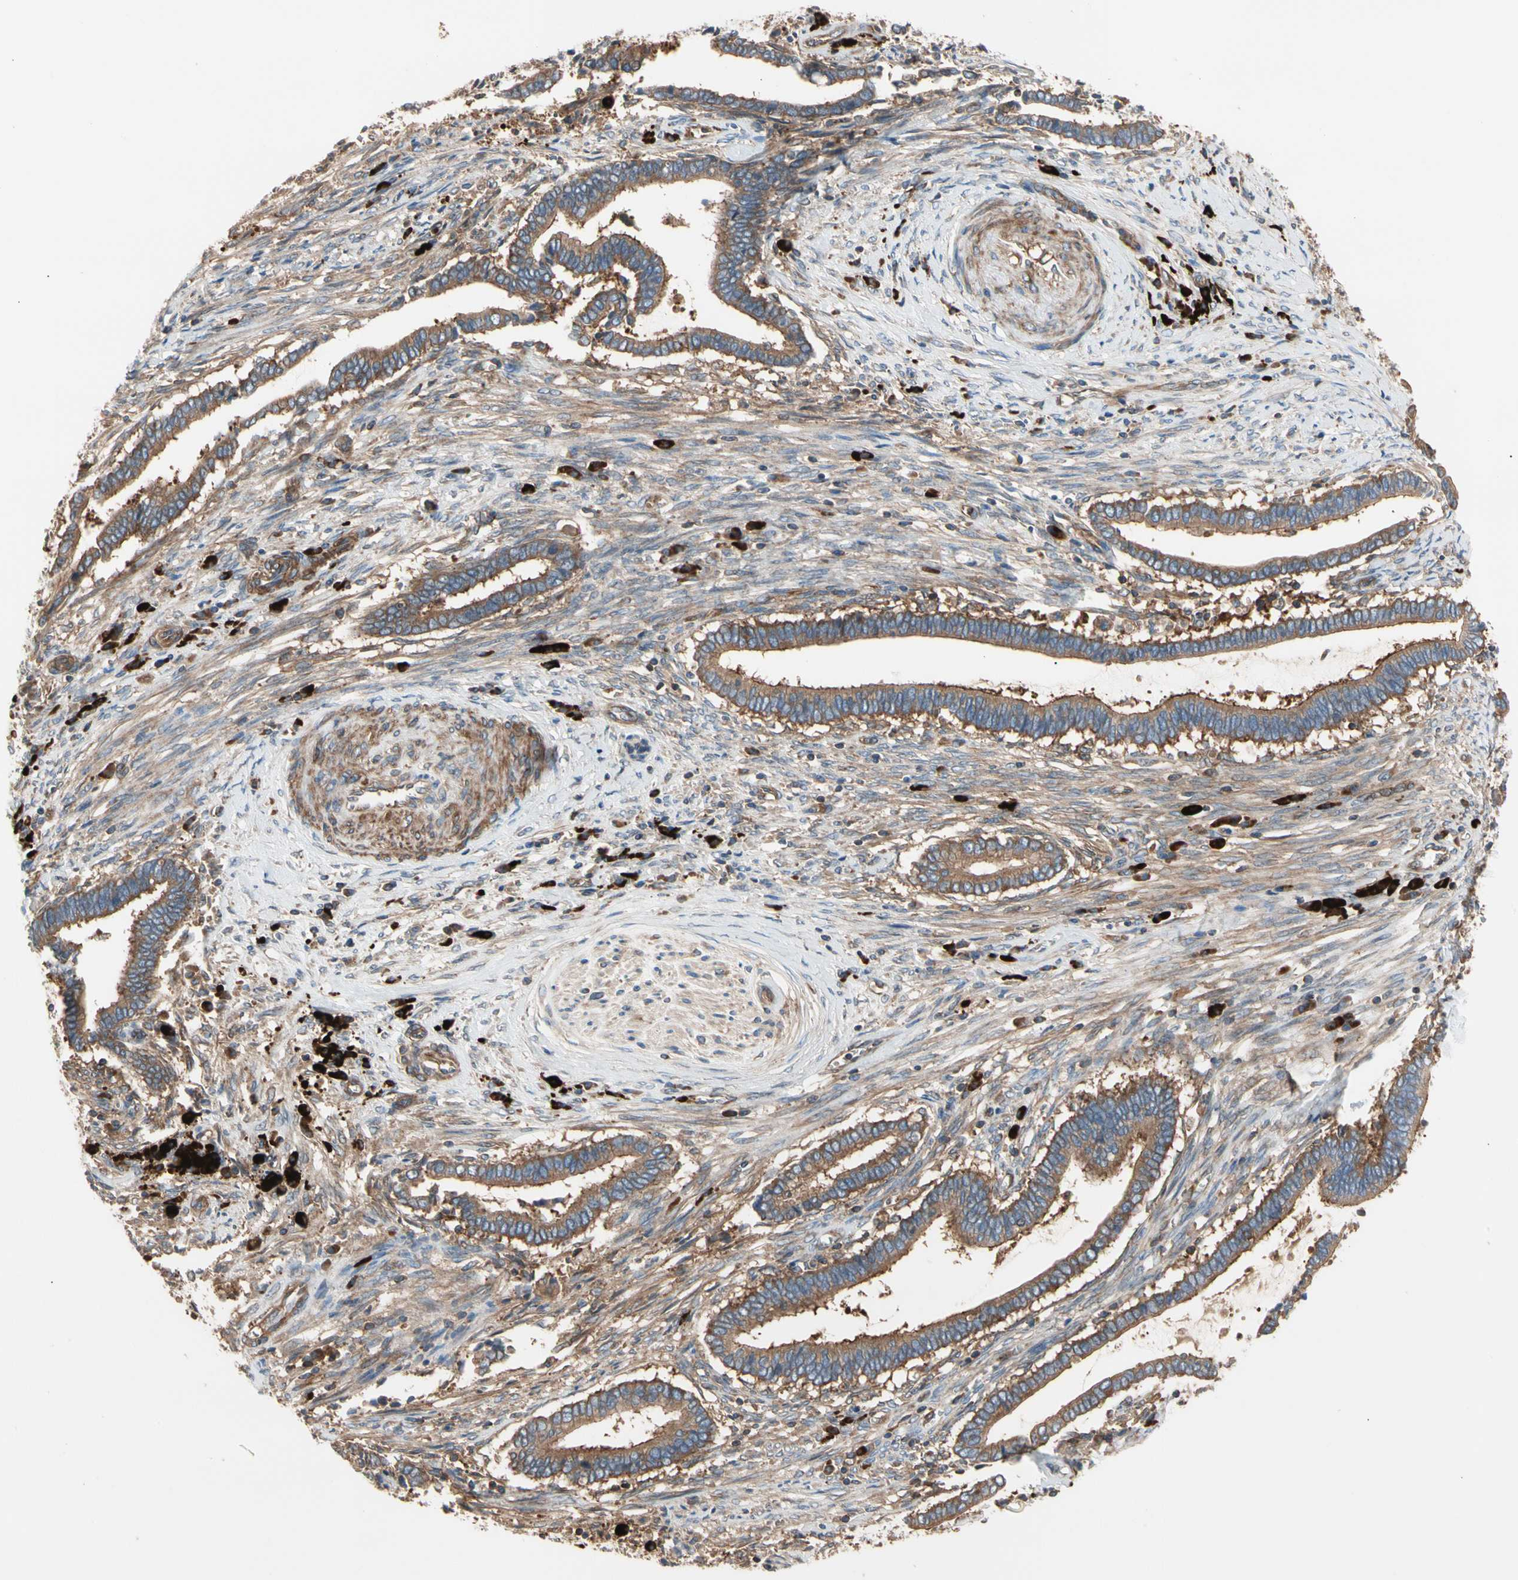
{"staining": {"intensity": "strong", "quantity": ">75%", "location": "cytoplasmic/membranous"}, "tissue": "cervical cancer", "cell_type": "Tumor cells", "image_type": "cancer", "snomed": [{"axis": "morphology", "description": "Adenocarcinoma, NOS"}, {"axis": "topography", "description": "Cervix"}], "caption": "Protein staining of cervical cancer (adenocarcinoma) tissue demonstrates strong cytoplasmic/membranous staining in about >75% of tumor cells. Using DAB (brown) and hematoxylin (blue) stains, captured at high magnification using brightfield microscopy.", "gene": "ROCK1", "patient": {"sex": "female", "age": 44}}